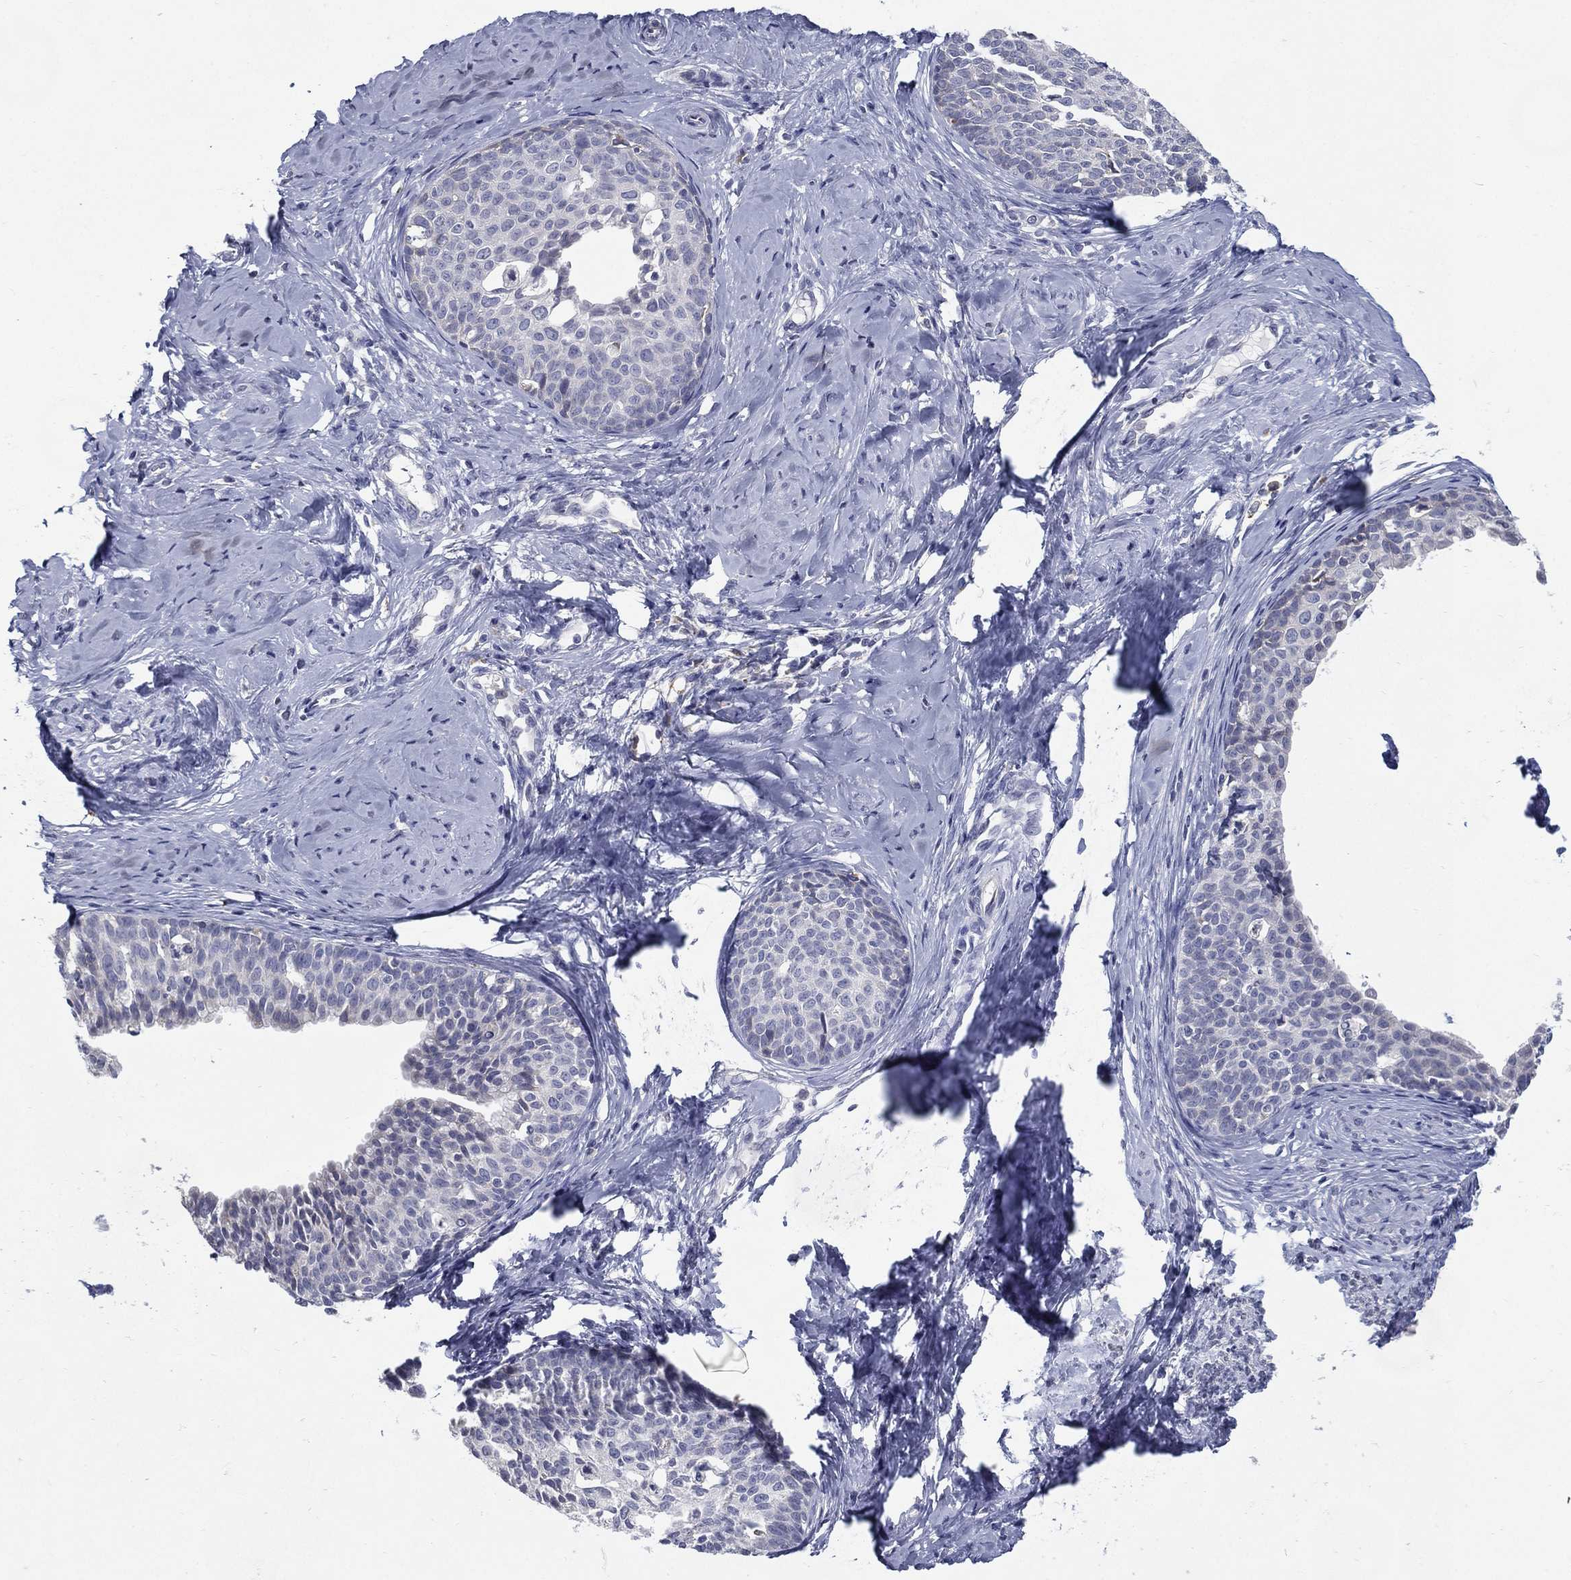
{"staining": {"intensity": "negative", "quantity": "none", "location": "none"}, "tissue": "cervical cancer", "cell_type": "Tumor cells", "image_type": "cancer", "snomed": [{"axis": "morphology", "description": "Squamous cell carcinoma, NOS"}, {"axis": "topography", "description": "Cervix"}], "caption": "Human cervical cancer (squamous cell carcinoma) stained for a protein using immunohistochemistry reveals no staining in tumor cells.", "gene": "C19orf18", "patient": {"sex": "female", "age": 51}}